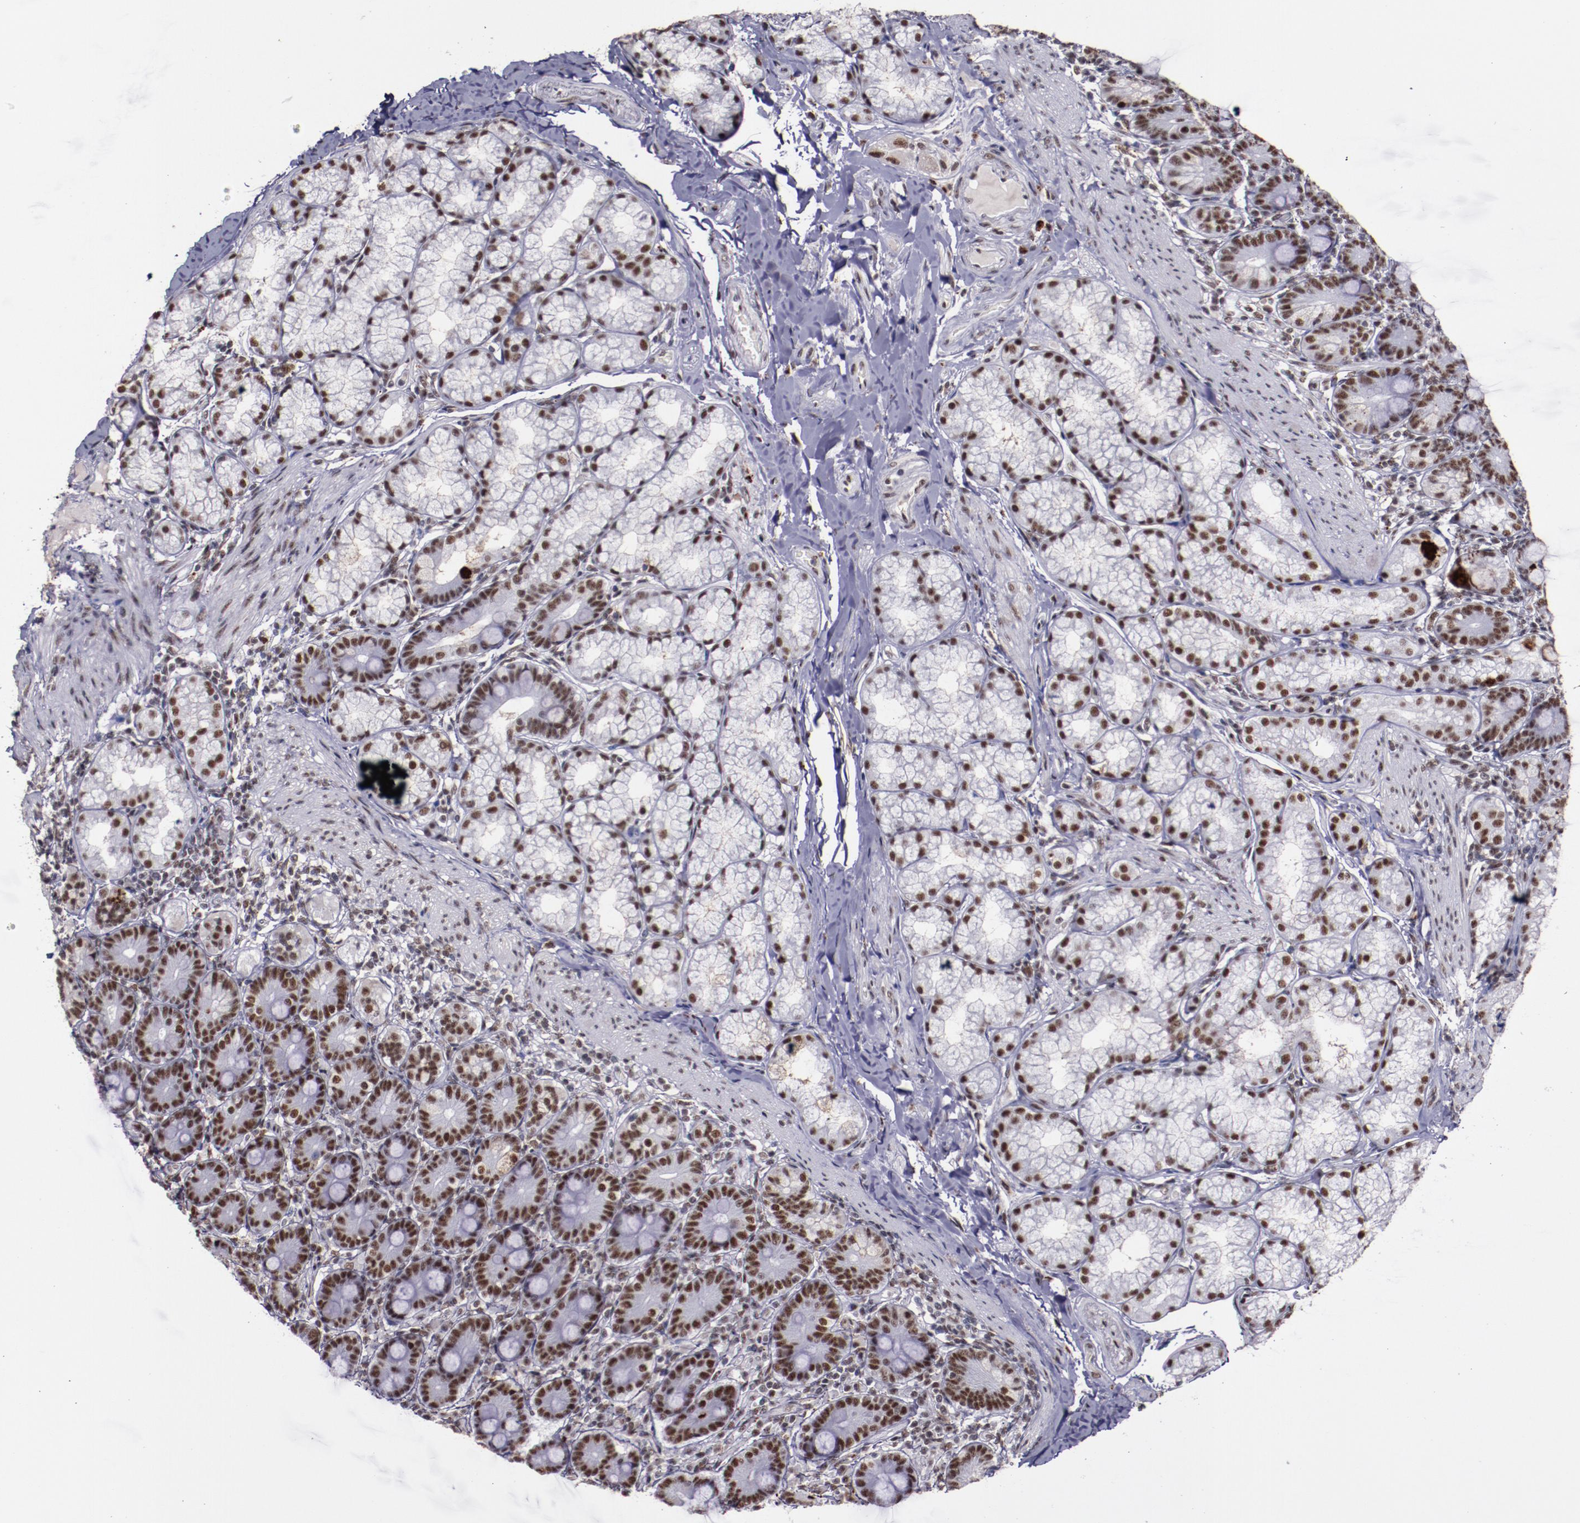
{"staining": {"intensity": "strong", "quantity": ">75%", "location": "nuclear"}, "tissue": "duodenum", "cell_type": "Glandular cells", "image_type": "normal", "snomed": [{"axis": "morphology", "description": "Normal tissue, NOS"}, {"axis": "topography", "description": "Duodenum"}], "caption": "This image reveals immunohistochemistry (IHC) staining of normal duodenum, with high strong nuclear positivity in about >75% of glandular cells.", "gene": "PPP4R3A", "patient": {"sex": "female", "age": 64}}